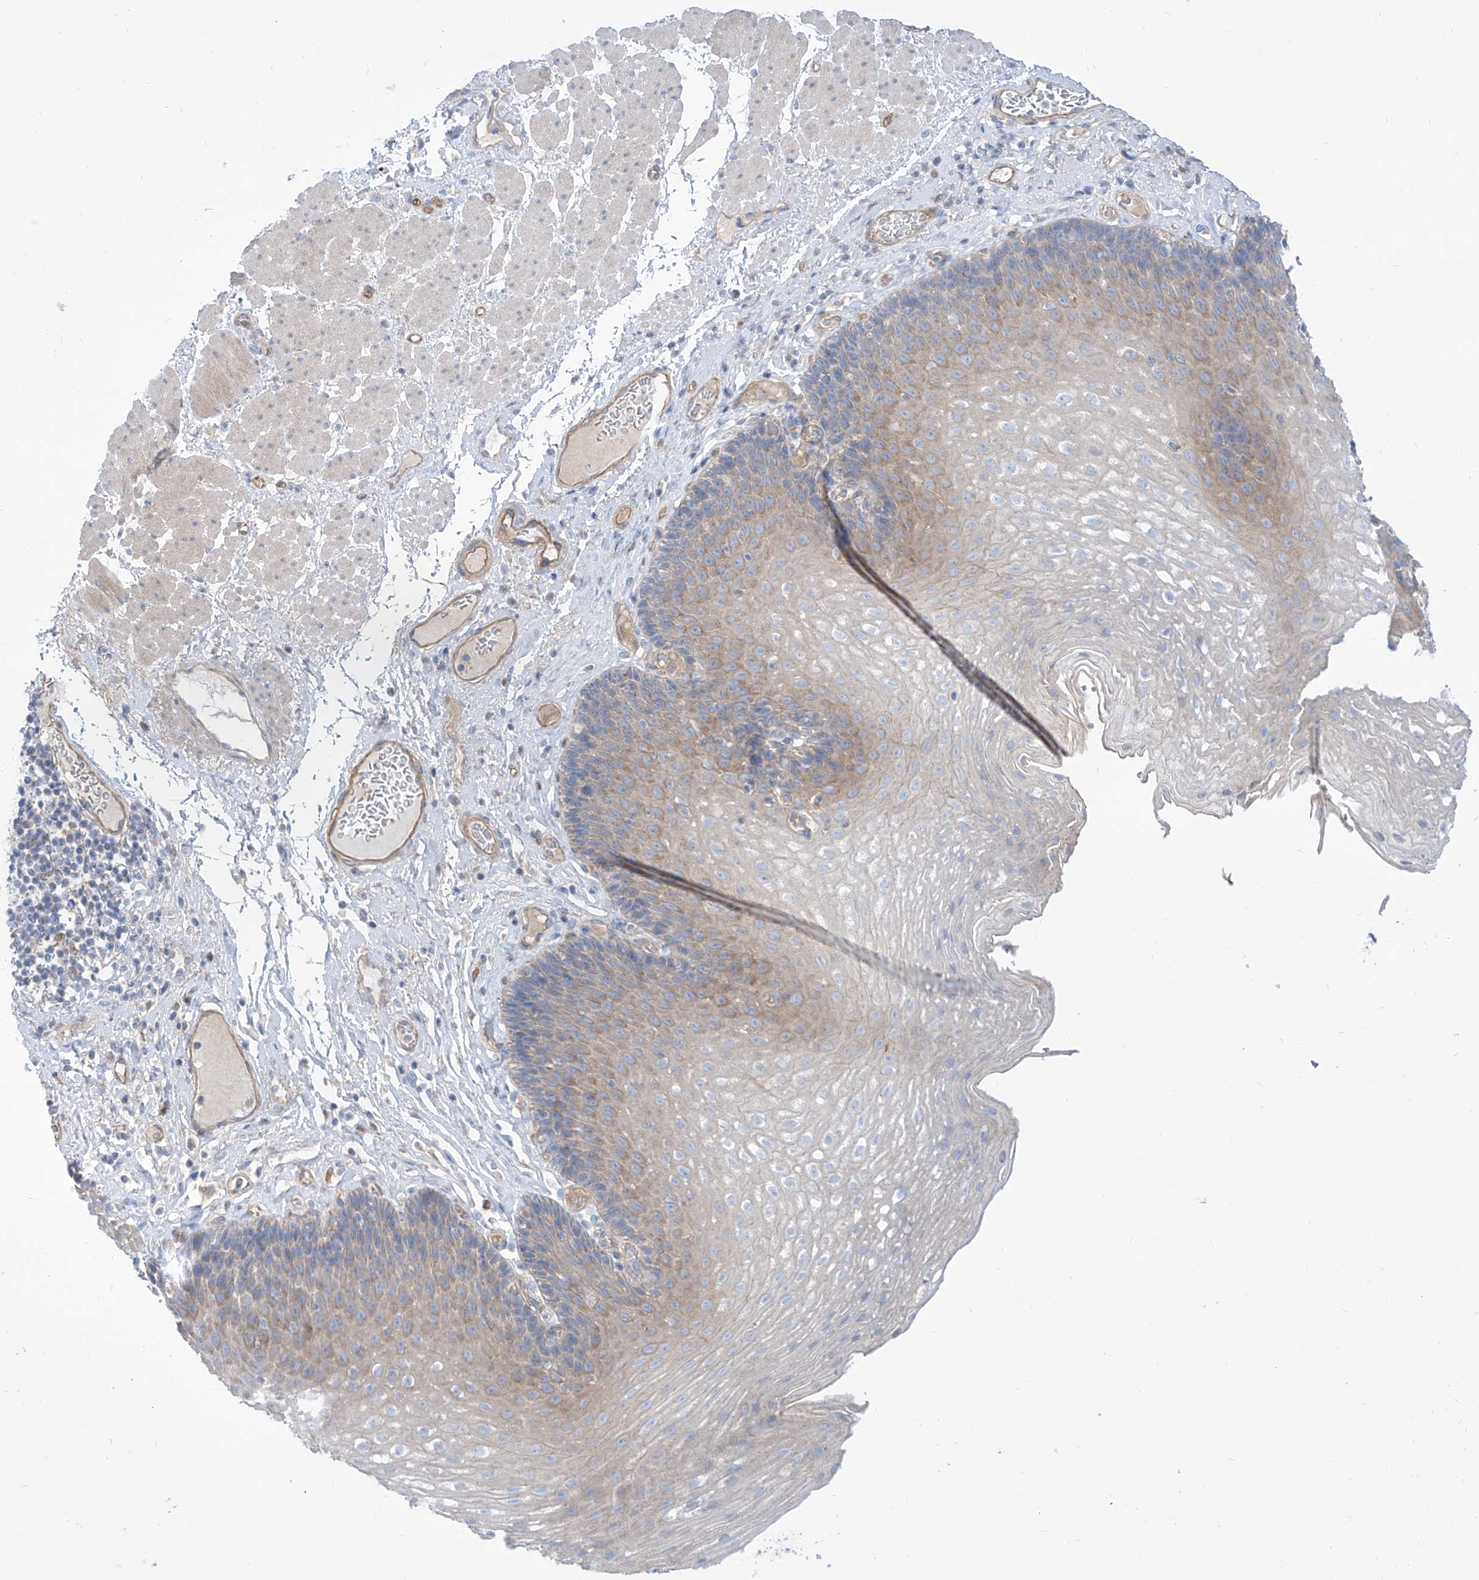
{"staining": {"intensity": "weak", "quantity": "<25%", "location": "cytoplasmic/membranous"}, "tissue": "esophagus", "cell_type": "Squamous epithelial cells", "image_type": "normal", "snomed": [{"axis": "morphology", "description": "Normal tissue, NOS"}, {"axis": "topography", "description": "Esophagus"}], "caption": "This is an IHC histopathology image of unremarkable esophagus. There is no expression in squamous epithelial cells.", "gene": "TMEM209", "patient": {"sex": "female", "age": 66}}